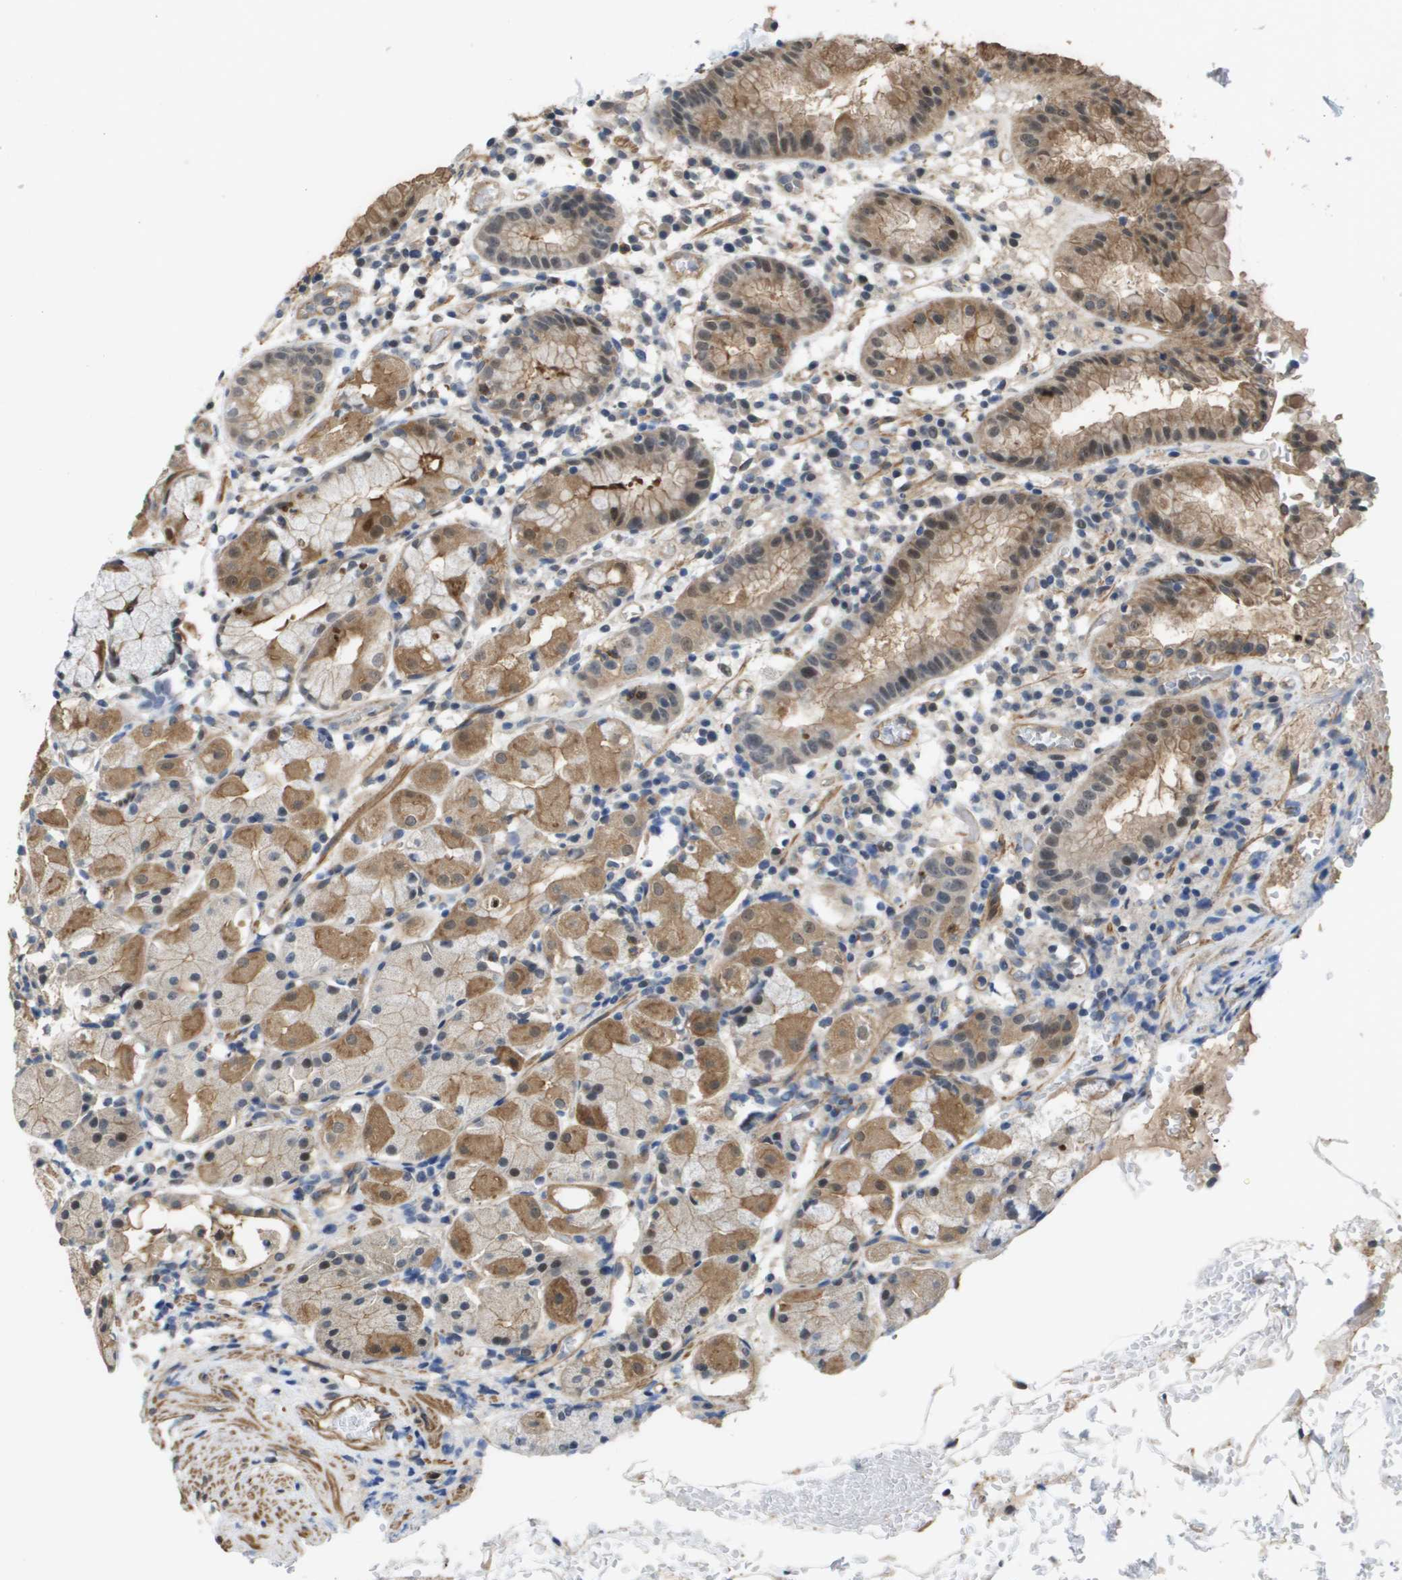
{"staining": {"intensity": "weak", "quantity": "25%-75%", "location": "cytoplasmic/membranous"}, "tissue": "stomach", "cell_type": "Glandular cells", "image_type": "normal", "snomed": [{"axis": "morphology", "description": "Normal tissue, NOS"}, {"axis": "topography", "description": "Stomach"}, {"axis": "topography", "description": "Stomach, lower"}], "caption": "Glandular cells show weak cytoplasmic/membranous positivity in approximately 25%-75% of cells in benign stomach.", "gene": "RNF112", "patient": {"sex": "female", "age": 75}}